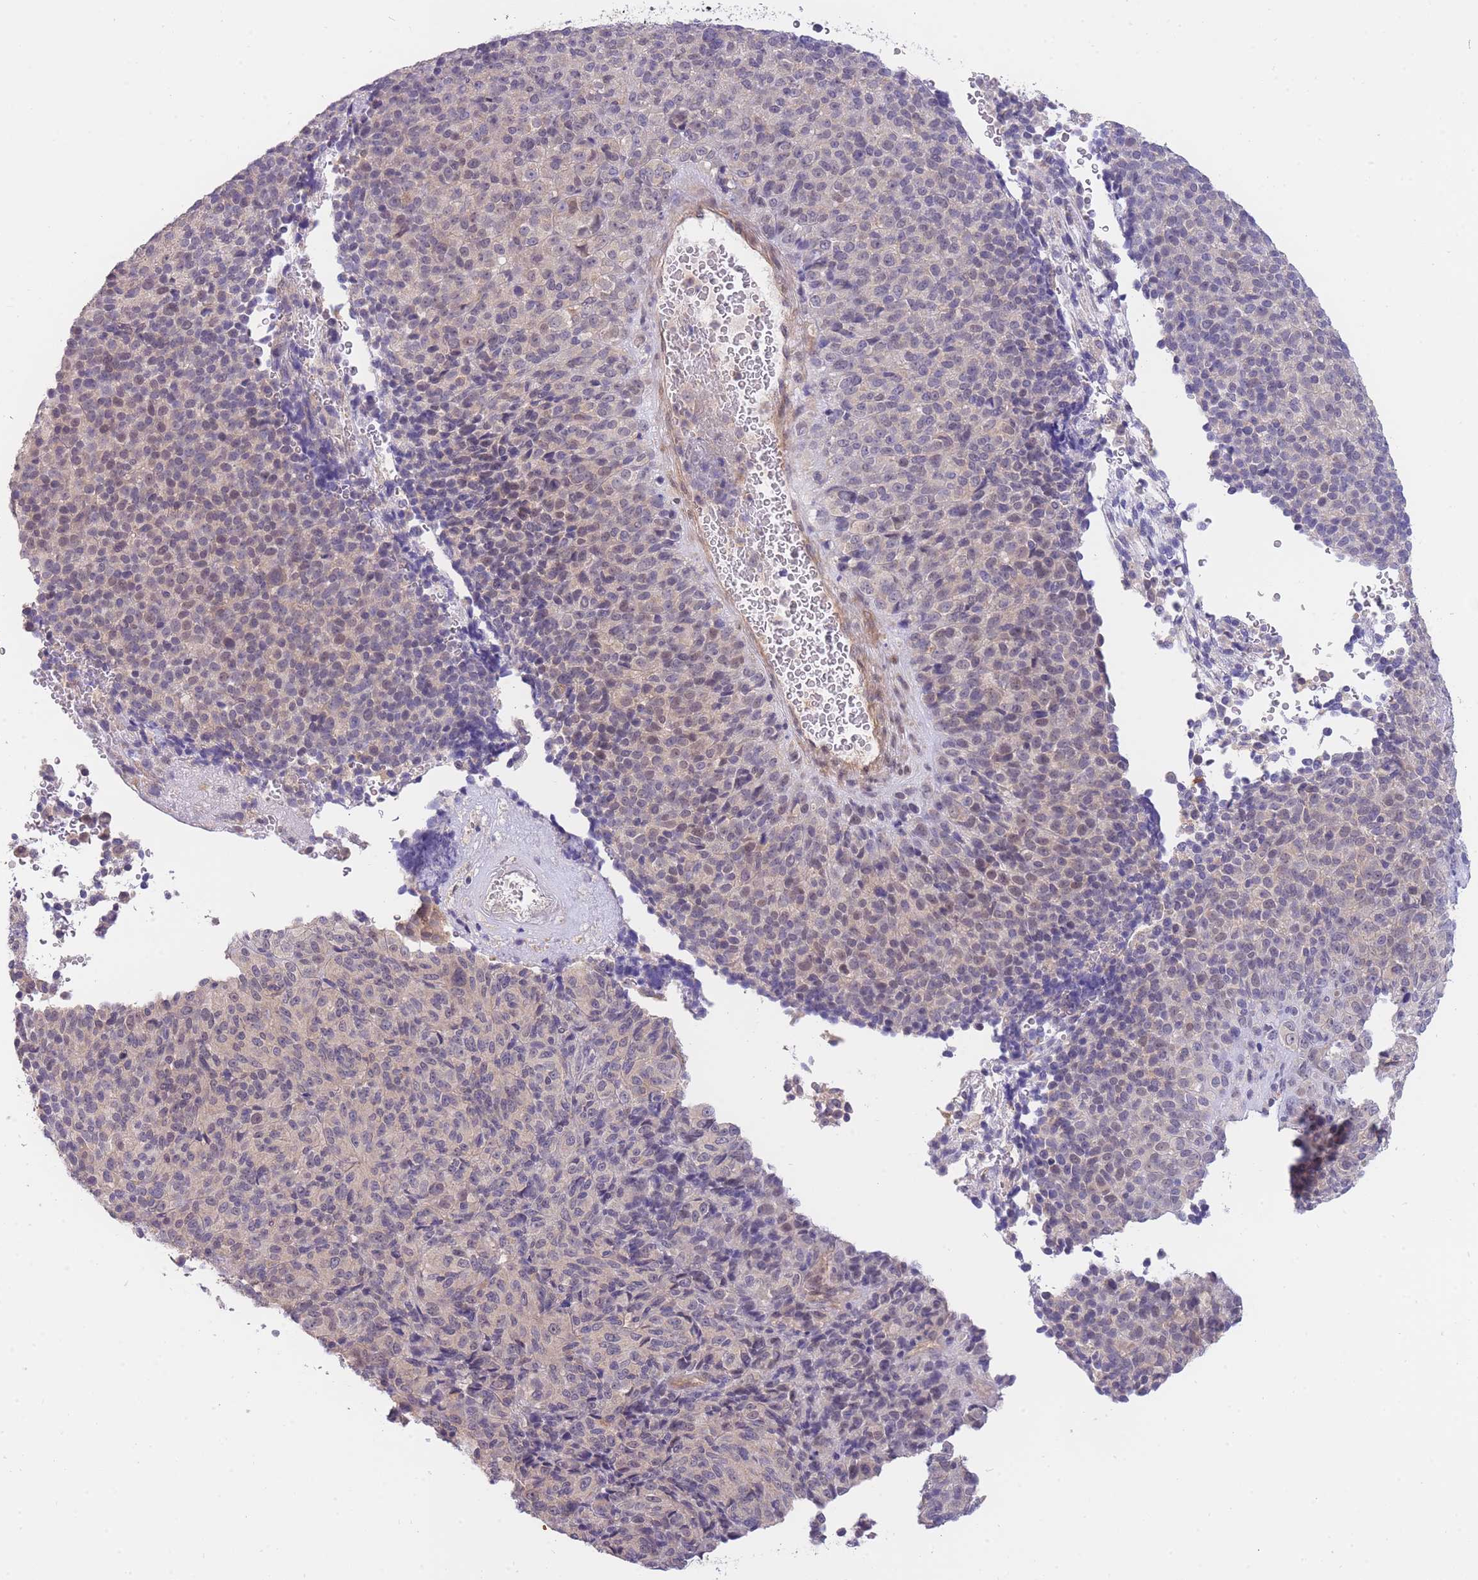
{"staining": {"intensity": "weak", "quantity": "<25%", "location": "nuclear"}, "tissue": "melanoma", "cell_type": "Tumor cells", "image_type": "cancer", "snomed": [{"axis": "morphology", "description": "Malignant melanoma, Metastatic site"}, {"axis": "topography", "description": "Brain"}], "caption": "High power microscopy micrograph of an immunohistochemistry photomicrograph of malignant melanoma (metastatic site), revealing no significant staining in tumor cells. (Stains: DAB immunohistochemistry (IHC) with hematoxylin counter stain, Microscopy: brightfield microscopy at high magnification).", "gene": "SMC6", "patient": {"sex": "female", "age": 56}}